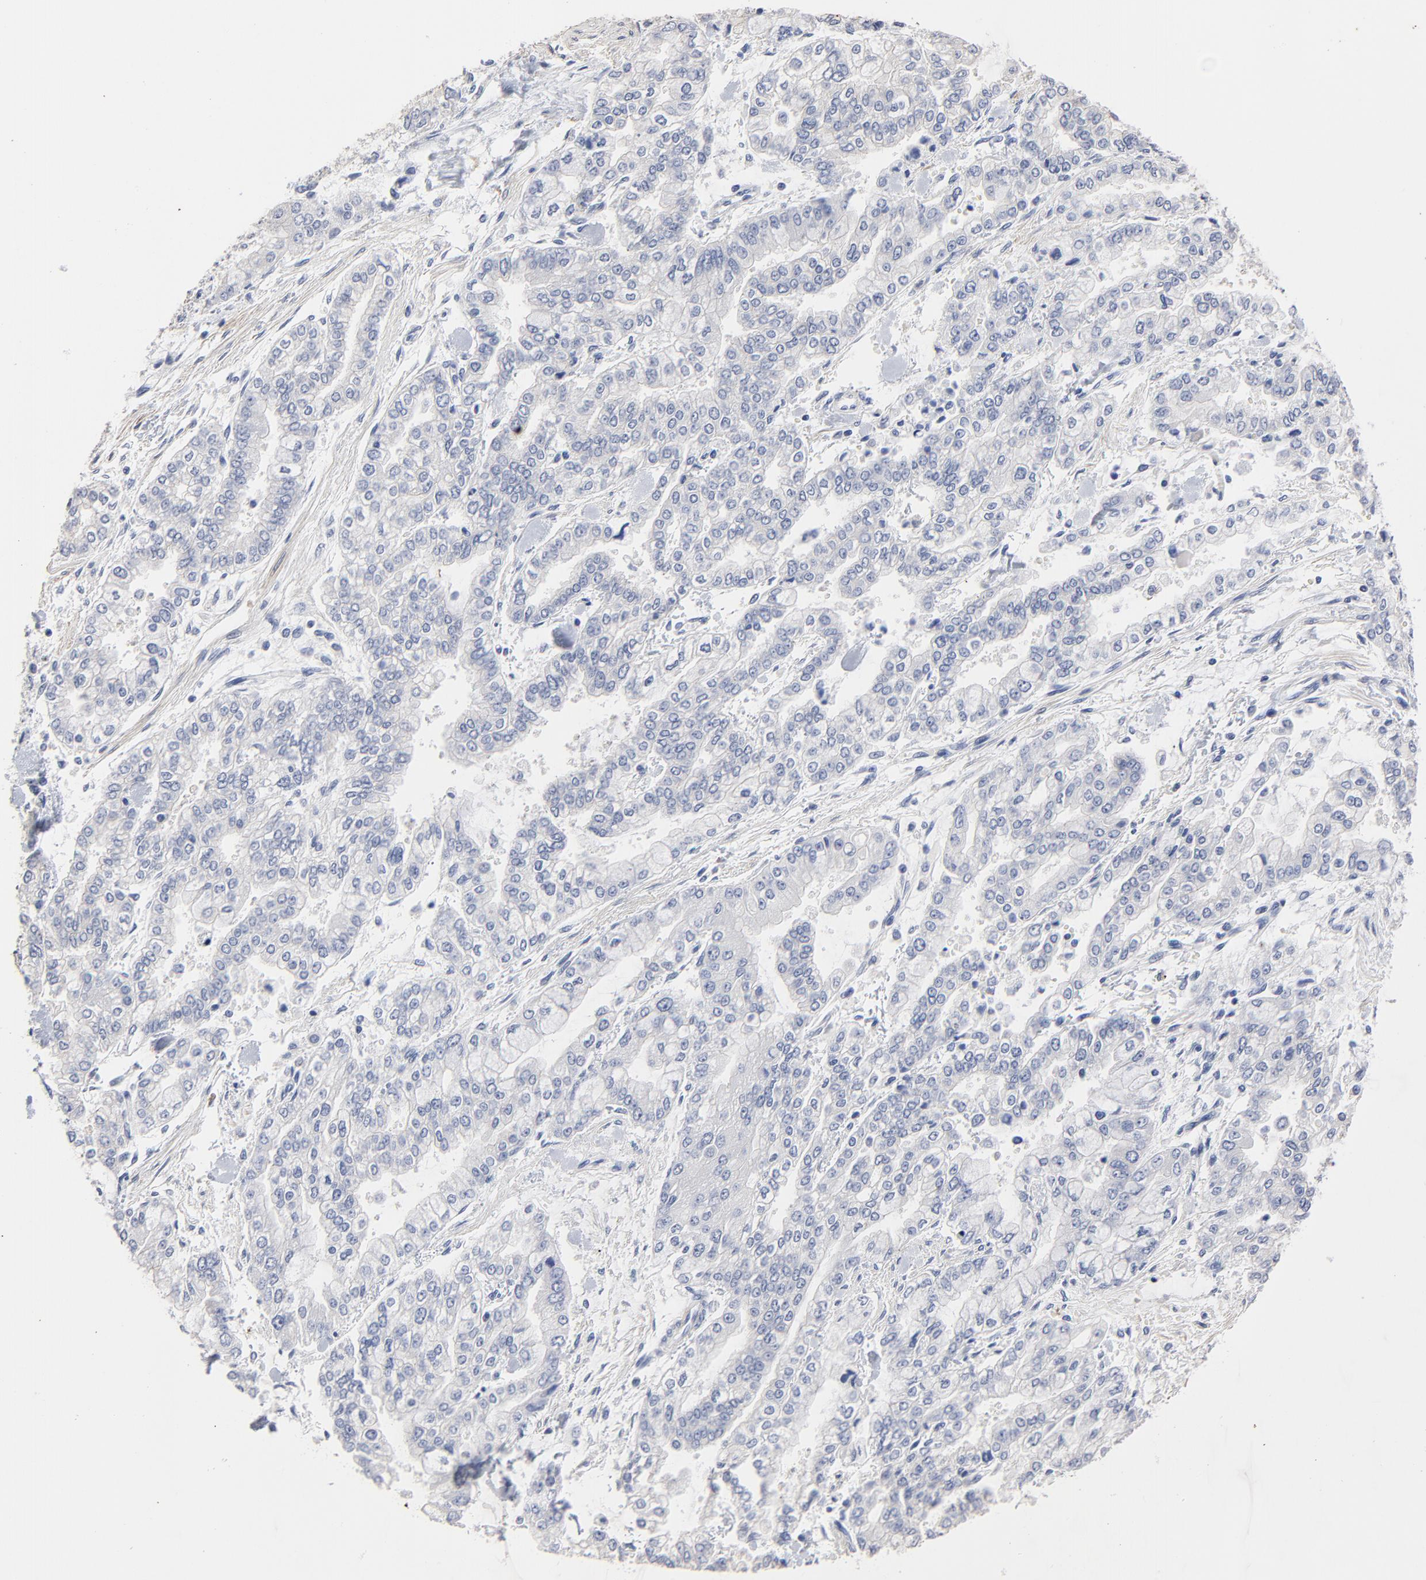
{"staining": {"intensity": "negative", "quantity": "none", "location": "none"}, "tissue": "stomach cancer", "cell_type": "Tumor cells", "image_type": "cancer", "snomed": [{"axis": "morphology", "description": "Normal tissue, NOS"}, {"axis": "morphology", "description": "Adenocarcinoma, NOS"}, {"axis": "topography", "description": "Stomach, upper"}, {"axis": "topography", "description": "Stomach"}], "caption": "Tumor cells are negative for brown protein staining in stomach adenocarcinoma.", "gene": "AADAC", "patient": {"sex": "male", "age": 76}}